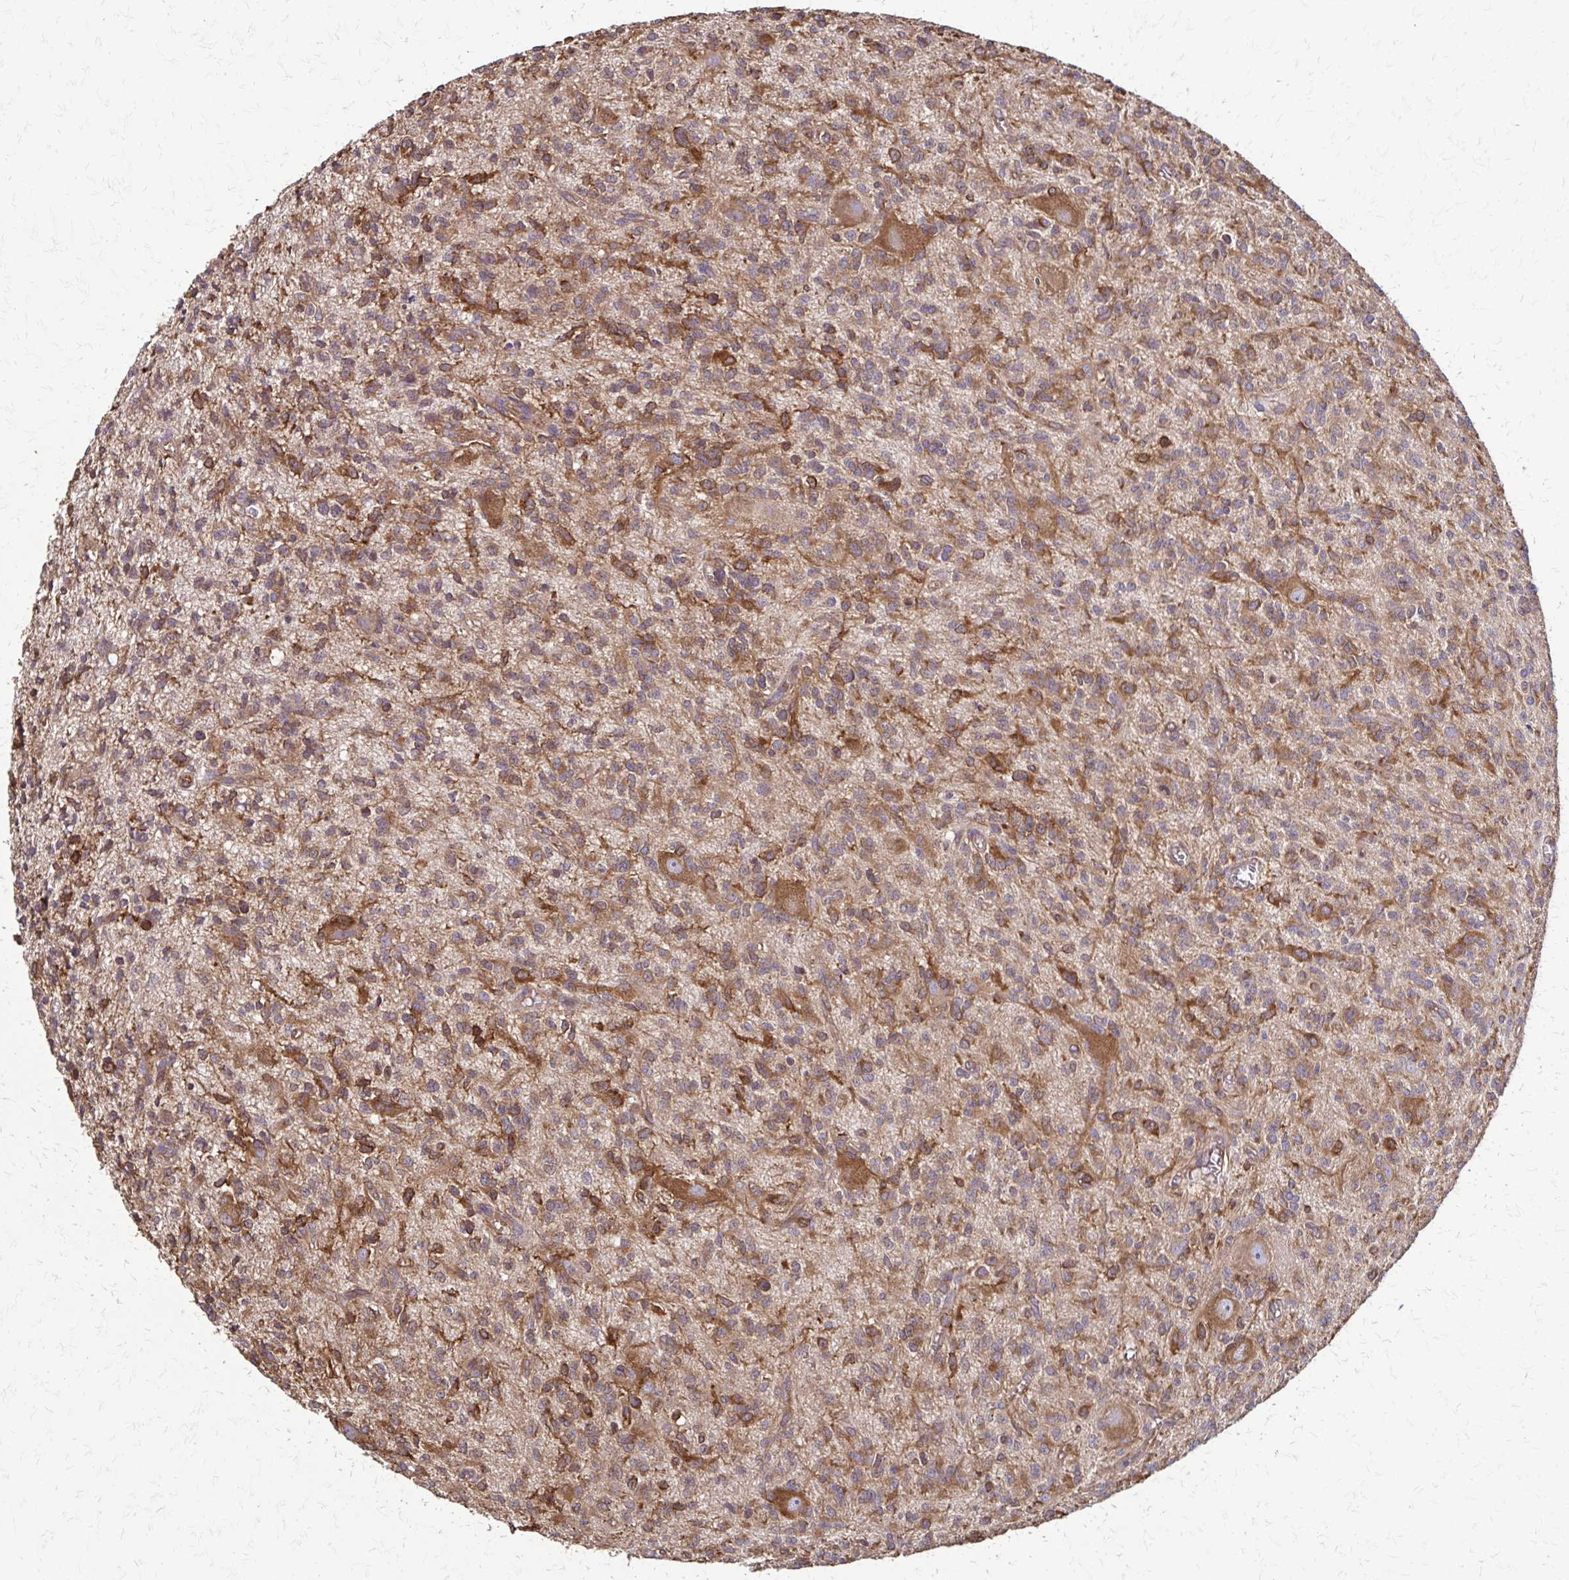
{"staining": {"intensity": "moderate", "quantity": ">75%", "location": "cytoplasmic/membranous"}, "tissue": "glioma", "cell_type": "Tumor cells", "image_type": "cancer", "snomed": [{"axis": "morphology", "description": "Glioma, malignant, Low grade"}, {"axis": "topography", "description": "Brain"}], "caption": "Human glioma stained with a protein marker displays moderate staining in tumor cells.", "gene": "EEF2", "patient": {"sex": "male", "age": 64}}